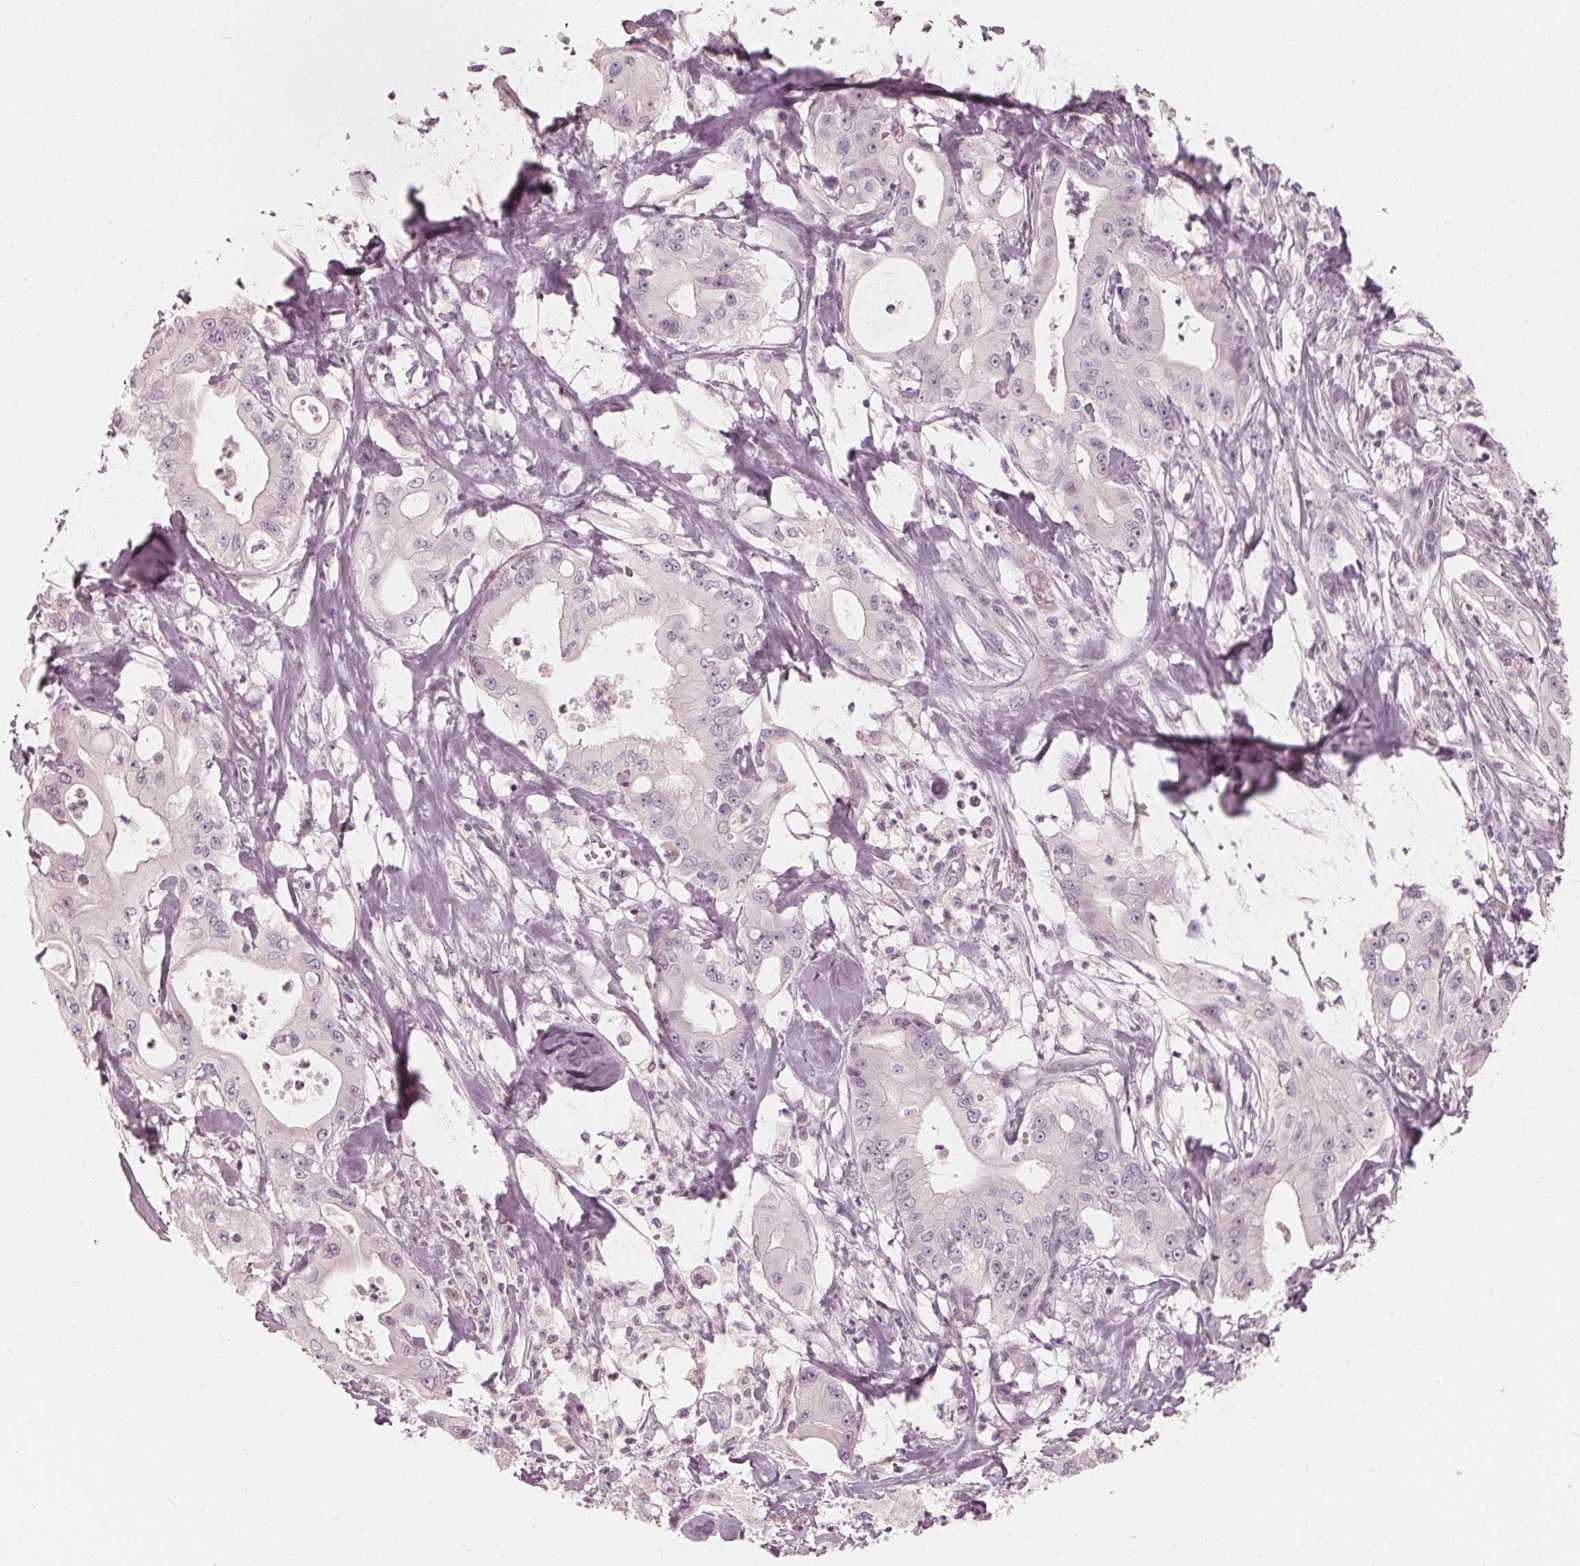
{"staining": {"intensity": "negative", "quantity": "none", "location": "none"}, "tissue": "pancreatic cancer", "cell_type": "Tumor cells", "image_type": "cancer", "snomed": [{"axis": "morphology", "description": "Adenocarcinoma, NOS"}, {"axis": "topography", "description": "Pancreas"}], "caption": "An IHC histopathology image of pancreatic cancer (adenocarcinoma) is shown. There is no staining in tumor cells of pancreatic cancer (adenocarcinoma).", "gene": "SAT2", "patient": {"sex": "male", "age": 71}}